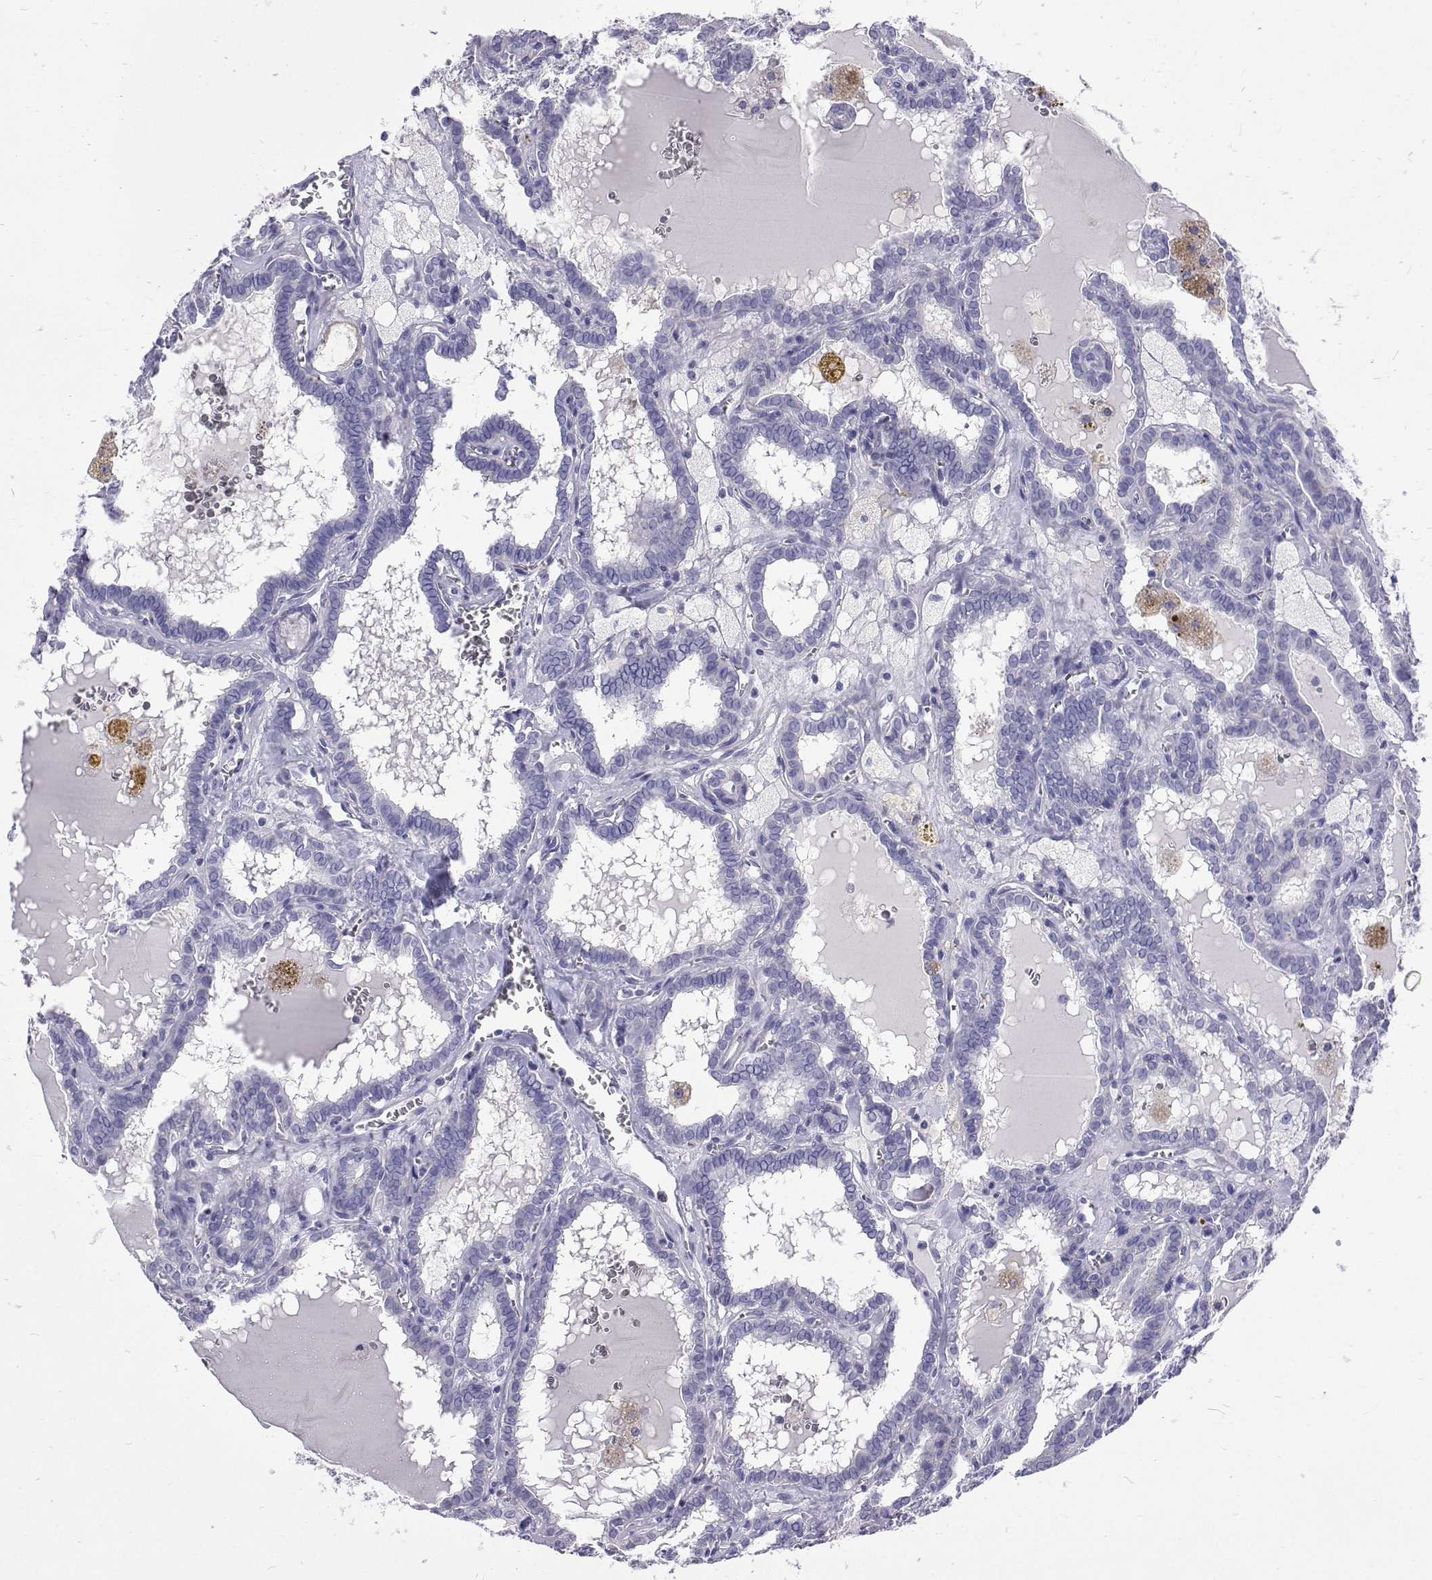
{"staining": {"intensity": "negative", "quantity": "none", "location": "none"}, "tissue": "thyroid cancer", "cell_type": "Tumor cells", "image_type": "cancer", "snomed": [{"axis": "morphology", "description": "Papillary adenocarcinoma, NOS"}, {"axis": "topography", "description": "Thyroid gland"}], "caption": "Tumor cells show no significant protein expression in thyroid cancer (papillary adenocarcinoma).", "gene": "UMODL1", "patient": {"sex": "female", "age": 39}}